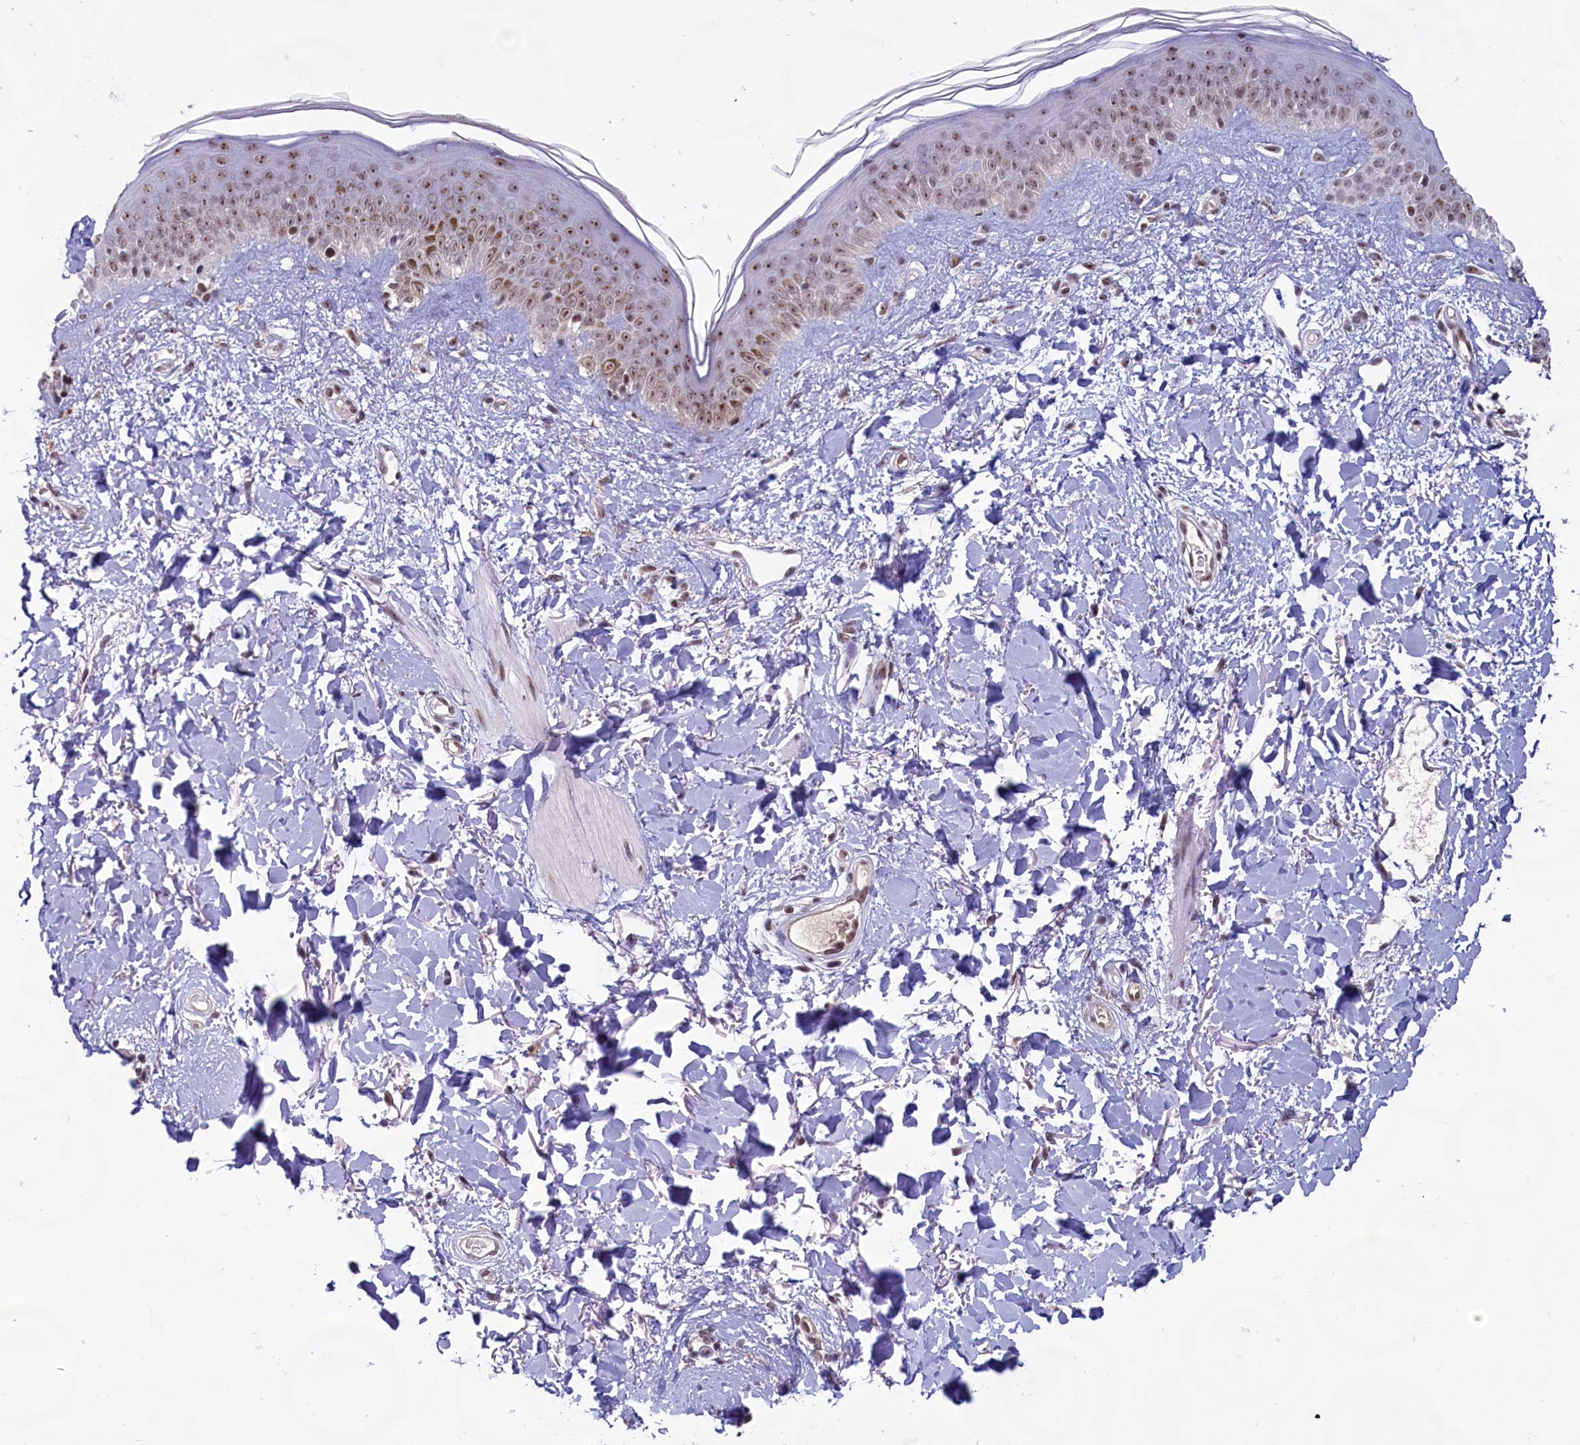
{"staining": {"intensity": "moderate", "quantity": ">75%", "location": "nuclear"}, "tissue": "skin", "cell_type": "Fibroblasts", "image_type": "normal", "snomed": [{"axis": "morphology", "description": "Normal tissue, NOS"}, {"axis": "topography", "description": "Skin"}], "caption": "A medium amount of moderate nuclear positivity is identified in approximately >75% of fibroblasts in normal skin.", "gene": "C1D", "patient": {"sex": "female", "age": 58}}